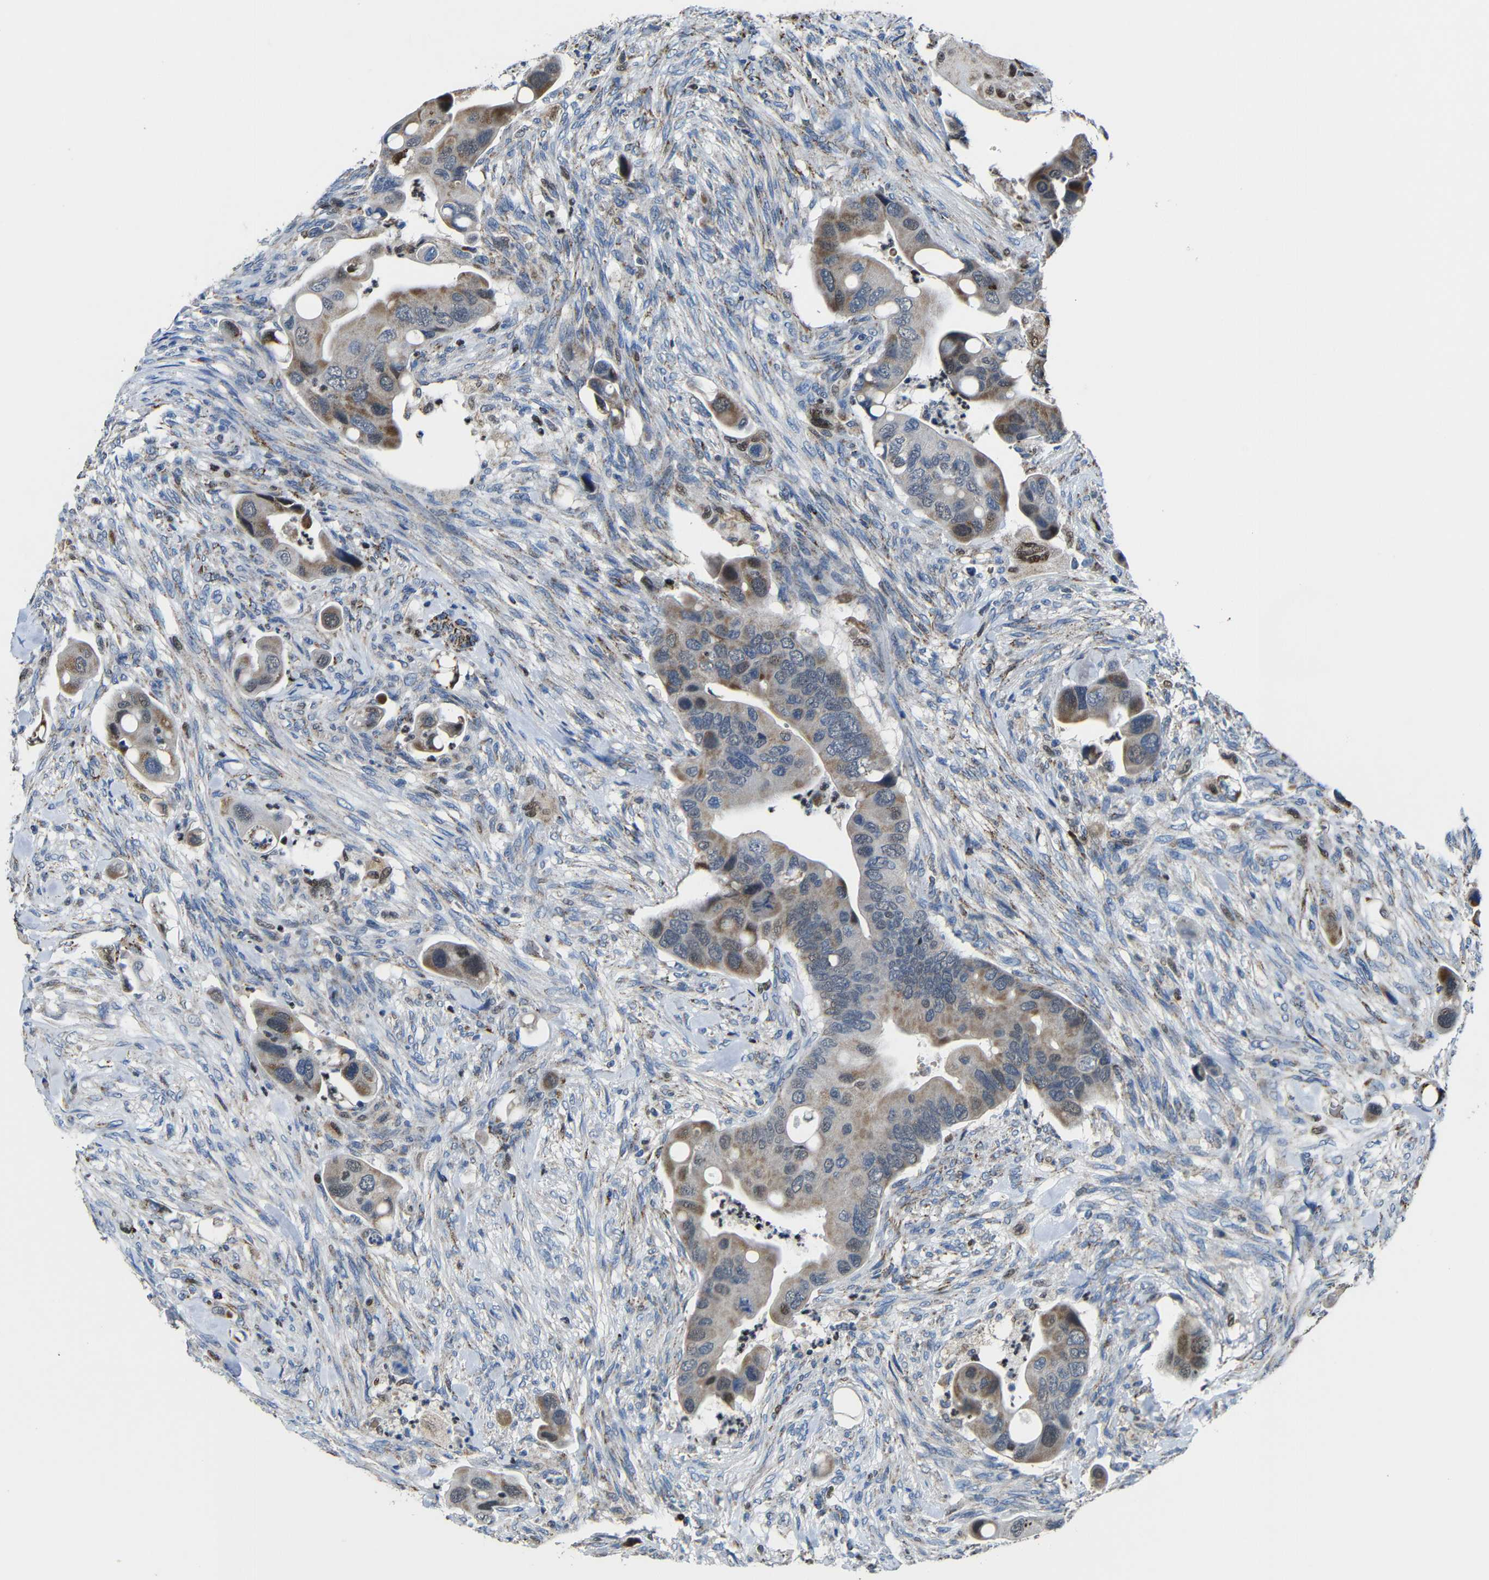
{"staining": {"intensity": "weak", "quantity": "25%-75%", "location": "cytoplasmic/membranous"}, "tissue": "colorectal cancer", "cell_type": "Tumor cells", "image_type": "cancer", "snomed": [{"axis": "morphology", "description": "Adenocarcinoma, NOS"}, {"axis": "topography", "description": "Rectum"}], "caption": "Weak cytoplasmic/membranous protein positivity is present in about 25%-75% of tumor cells in colorectal cancer.", "gene": "CA5B", "patient": {"sex": "female", "age": 57}}